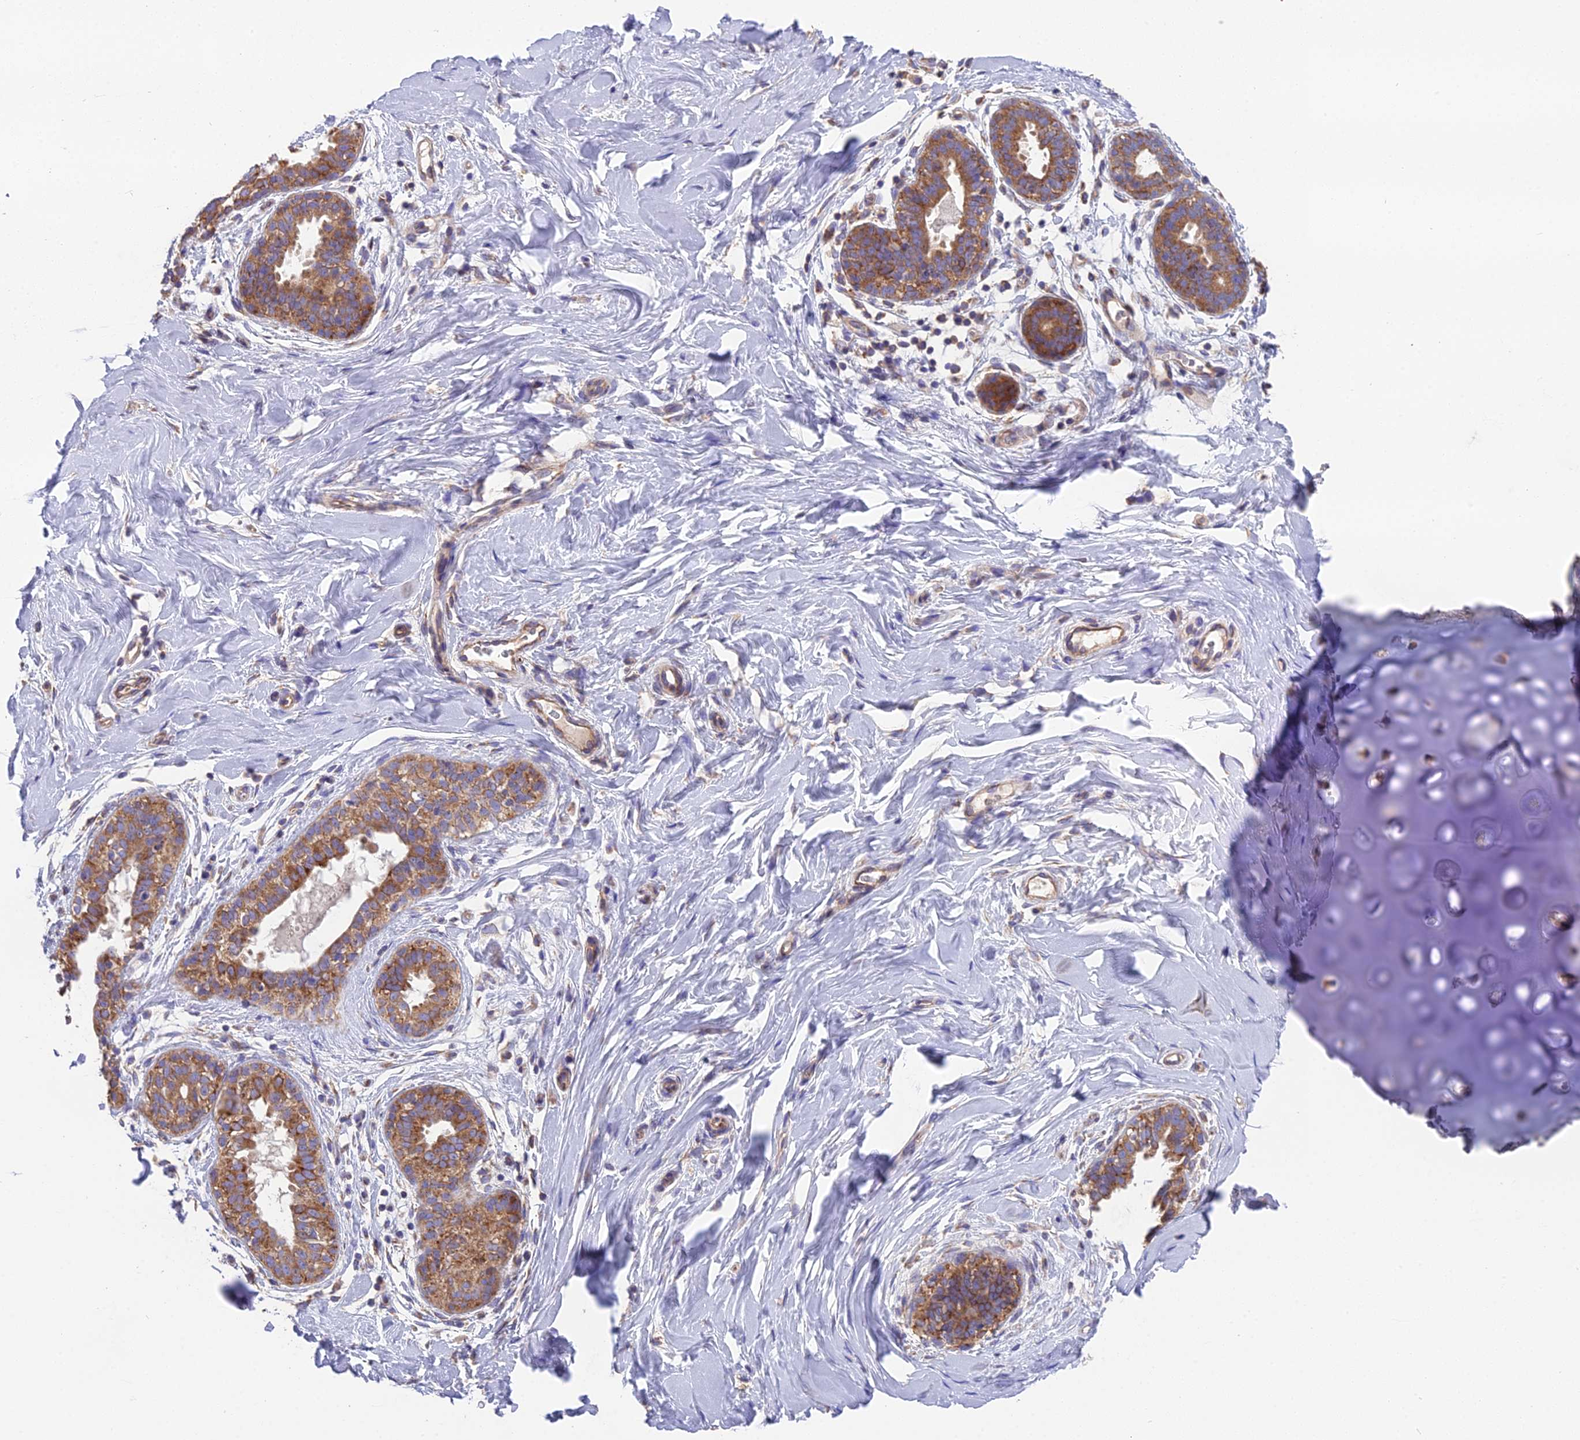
{"staining": {"intensity": "negative", "quantity": "none", "location": "none"}, "tissue": "adipose tissue", "cell_type": "Adipocytes", "image_type": "normal", "snomed": [{"axis": "morphology", "description": "Normal tissue, NOS"}, {"axis": "topography", "description": "Breast"}], "caption": "IHC of benign human adipose tissue shows no positivity in adipocytes. Nuclei are stained in blue.", "gene": "BLOC1S4", "patient": {"sex": "female", "age": 26}}